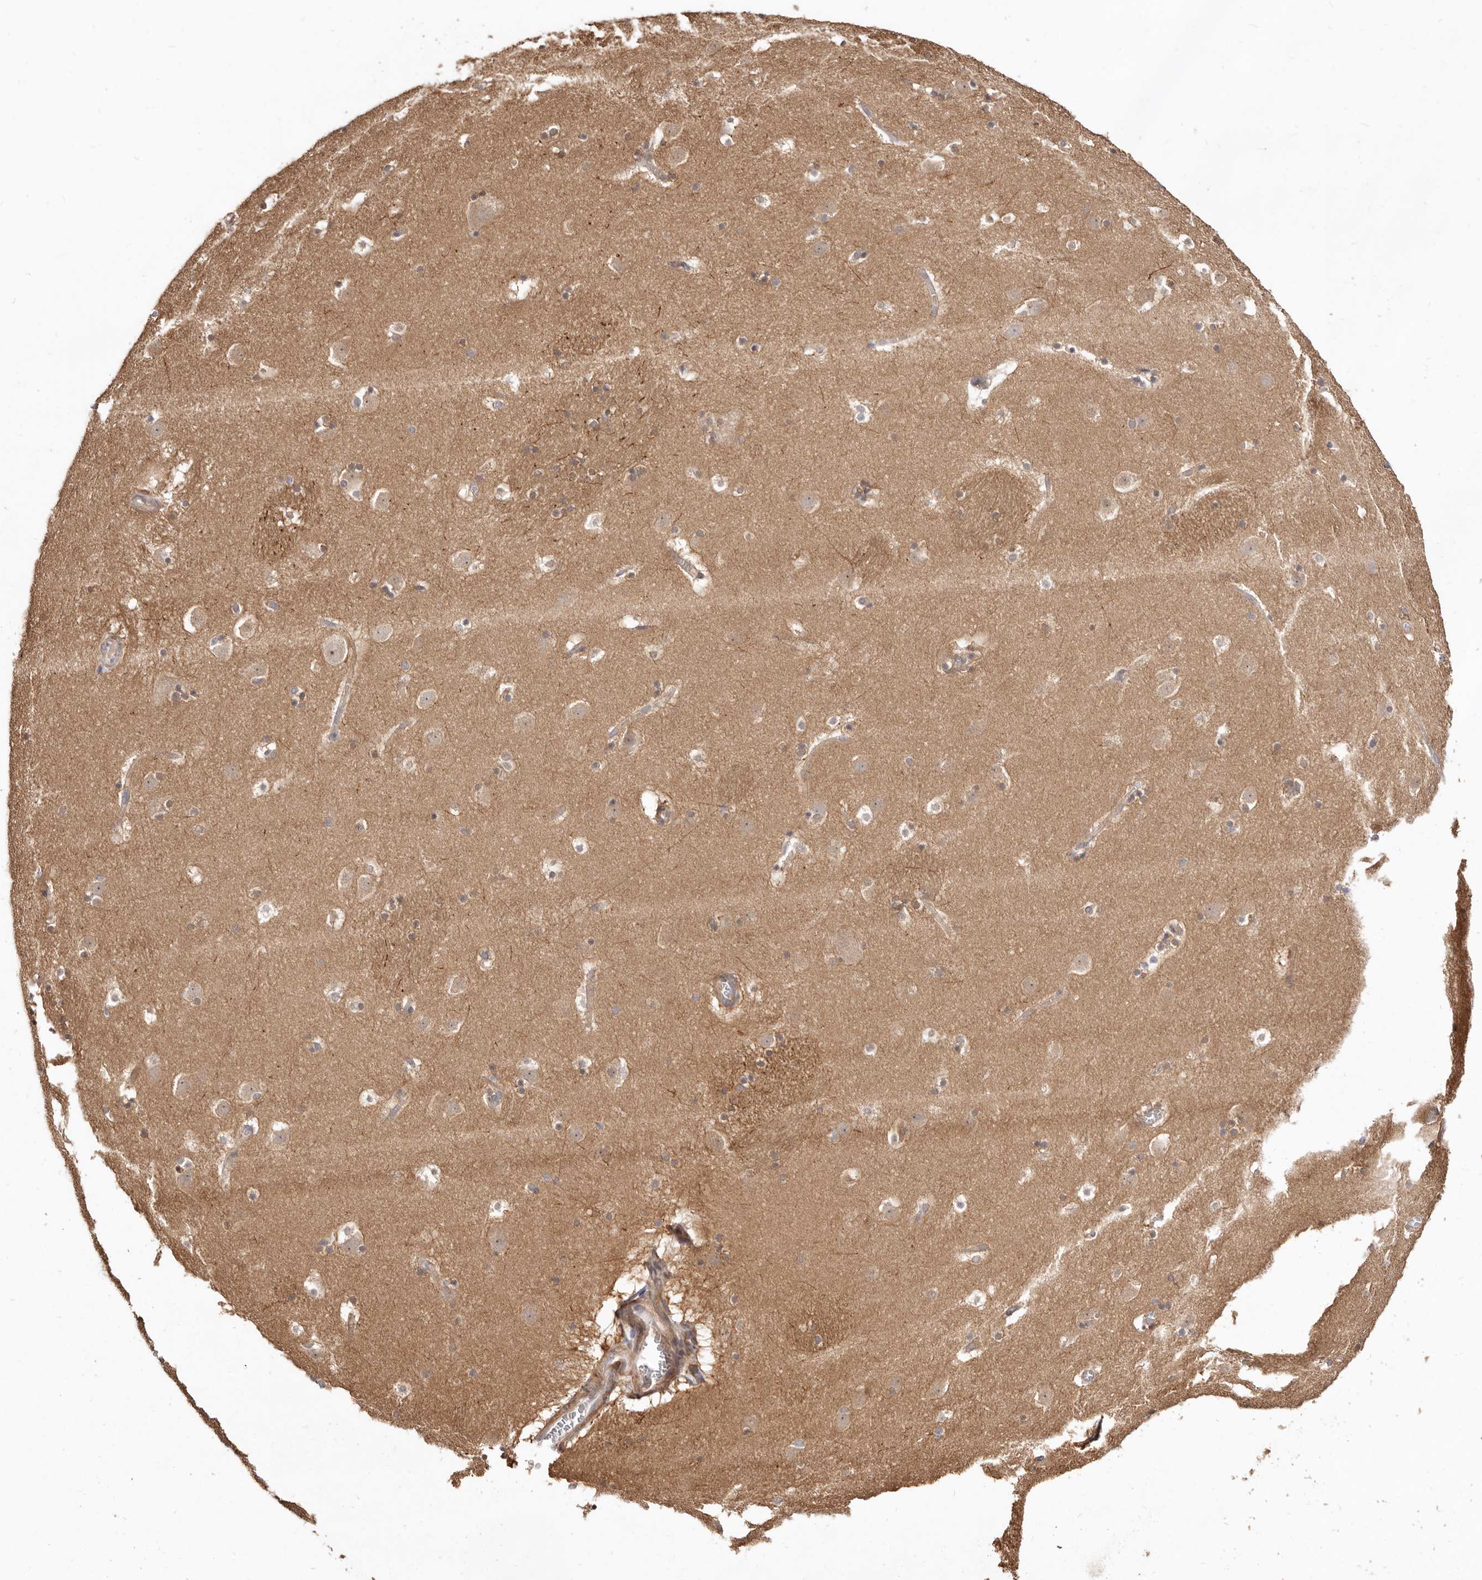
{"staining": {"intensity": "weak", "quantity": "25%-75%", "location": "cytoplasmic/membranous"}, "tissue": "caudate", "cell_type": "Glial cells", "image_type": "normal", "snomed": [{"axis": "morphology", "description": "Normal tissue, NOS"}, {"axis": "topography", "description": "Lateral ventricle wall"}], "caption": "Immunohistochemical staining of unremarkable caudate shows low levels of weak cytoplasmic/membranous expression in approximately 25%-75% of glial cells.", "gene": "GPATCH4", "patient": {"sex": "male", "age": 45}}